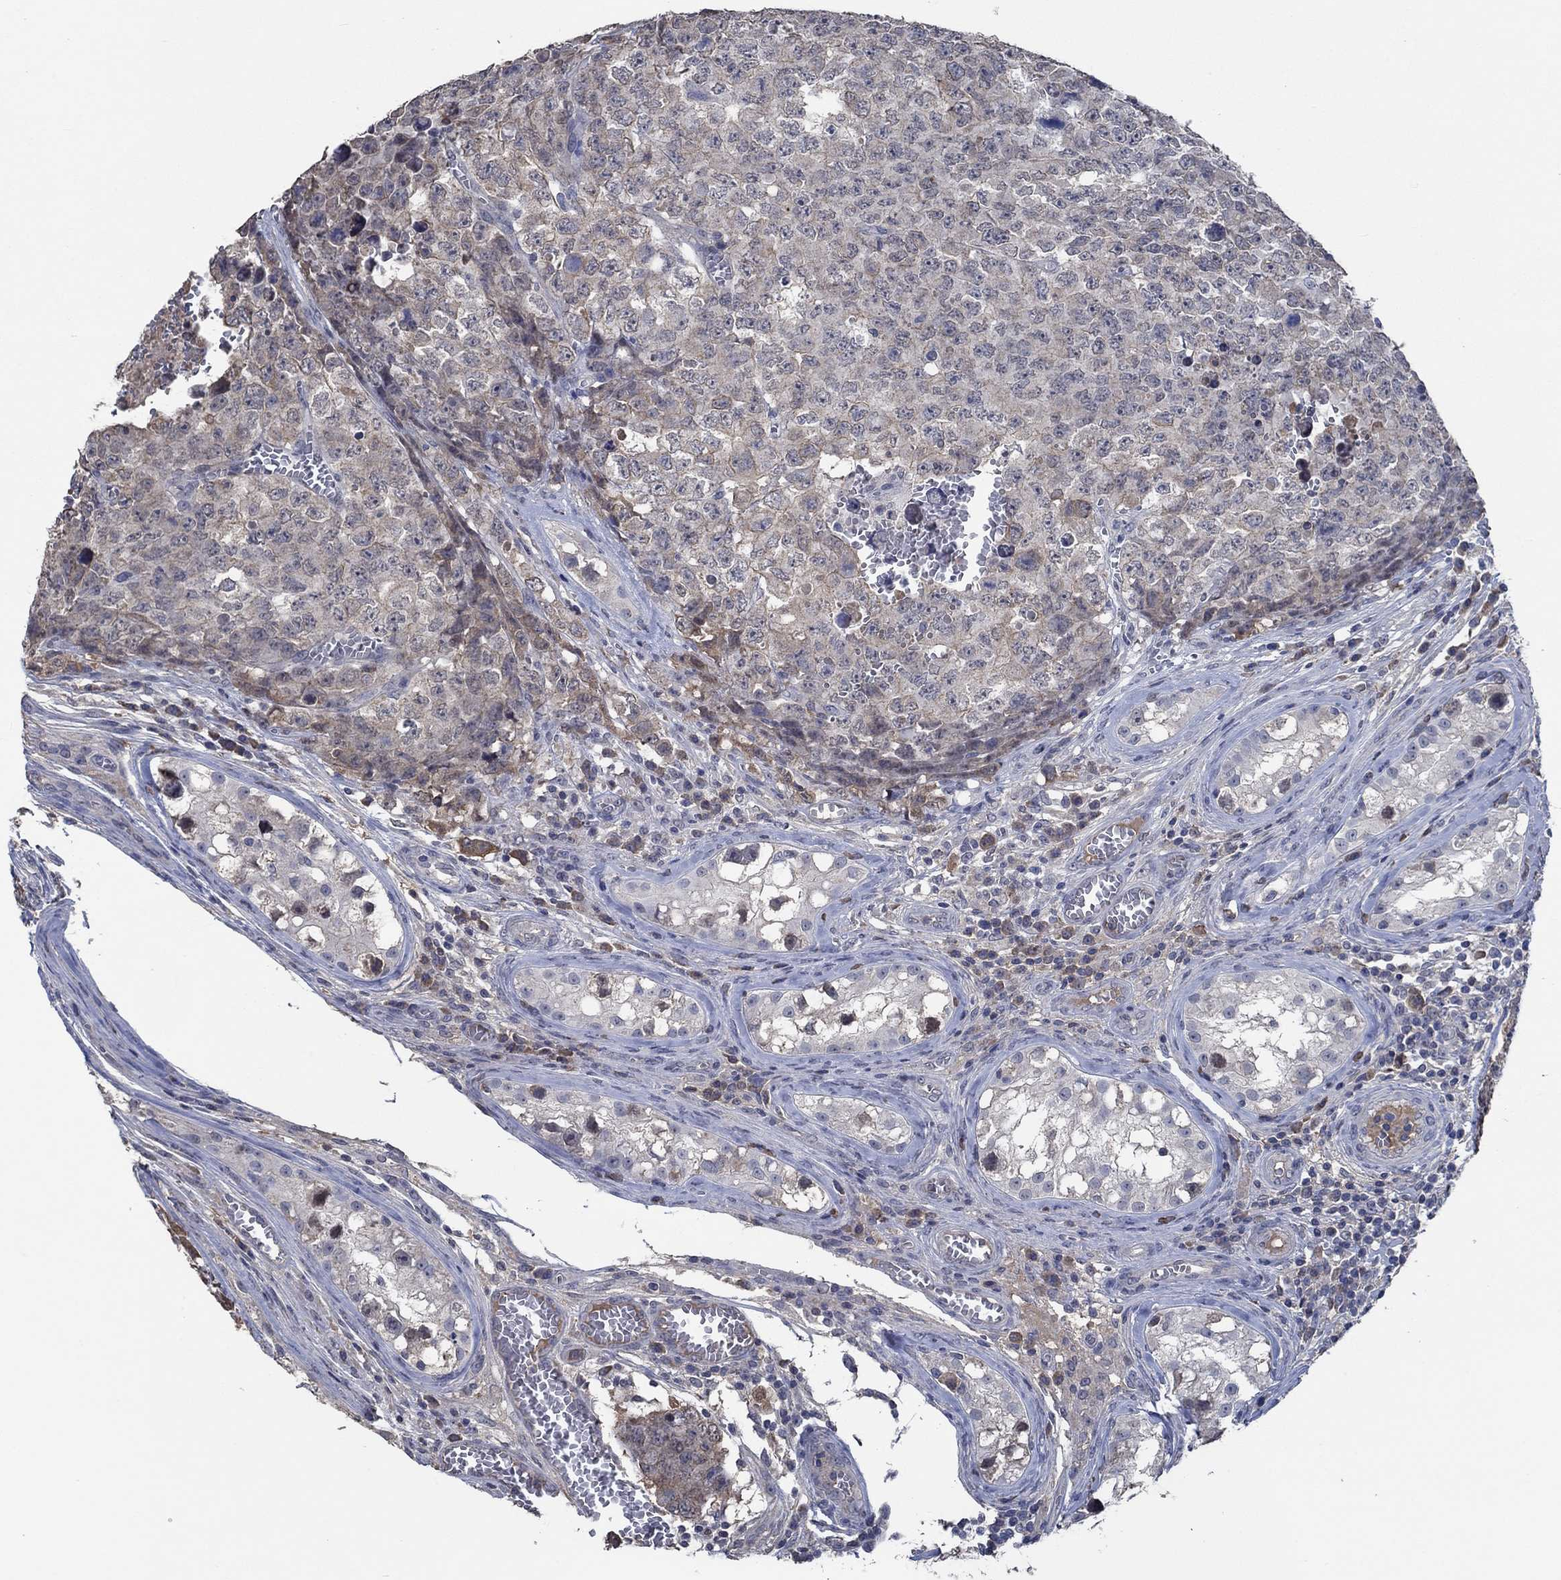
{"staining": {"intensity": "moderate", "quantity": "<25%", "location": "cytoplasmic/membranous"}, "tissue": "testis cancer", "cell_type": "Tumor cells", "image_type": "cancer", "snomed": [{"axis": "morphology", "description": "Carcinoma, Embryonal, NOS"}, {"axis": "topography", "description": "Testis"}], "caption": "Human testis cancer stained with a protein marker displays moderate staining in tumor cells.", "gene": "OBSCN", "patient": {"sex": "male", "age": 23}}